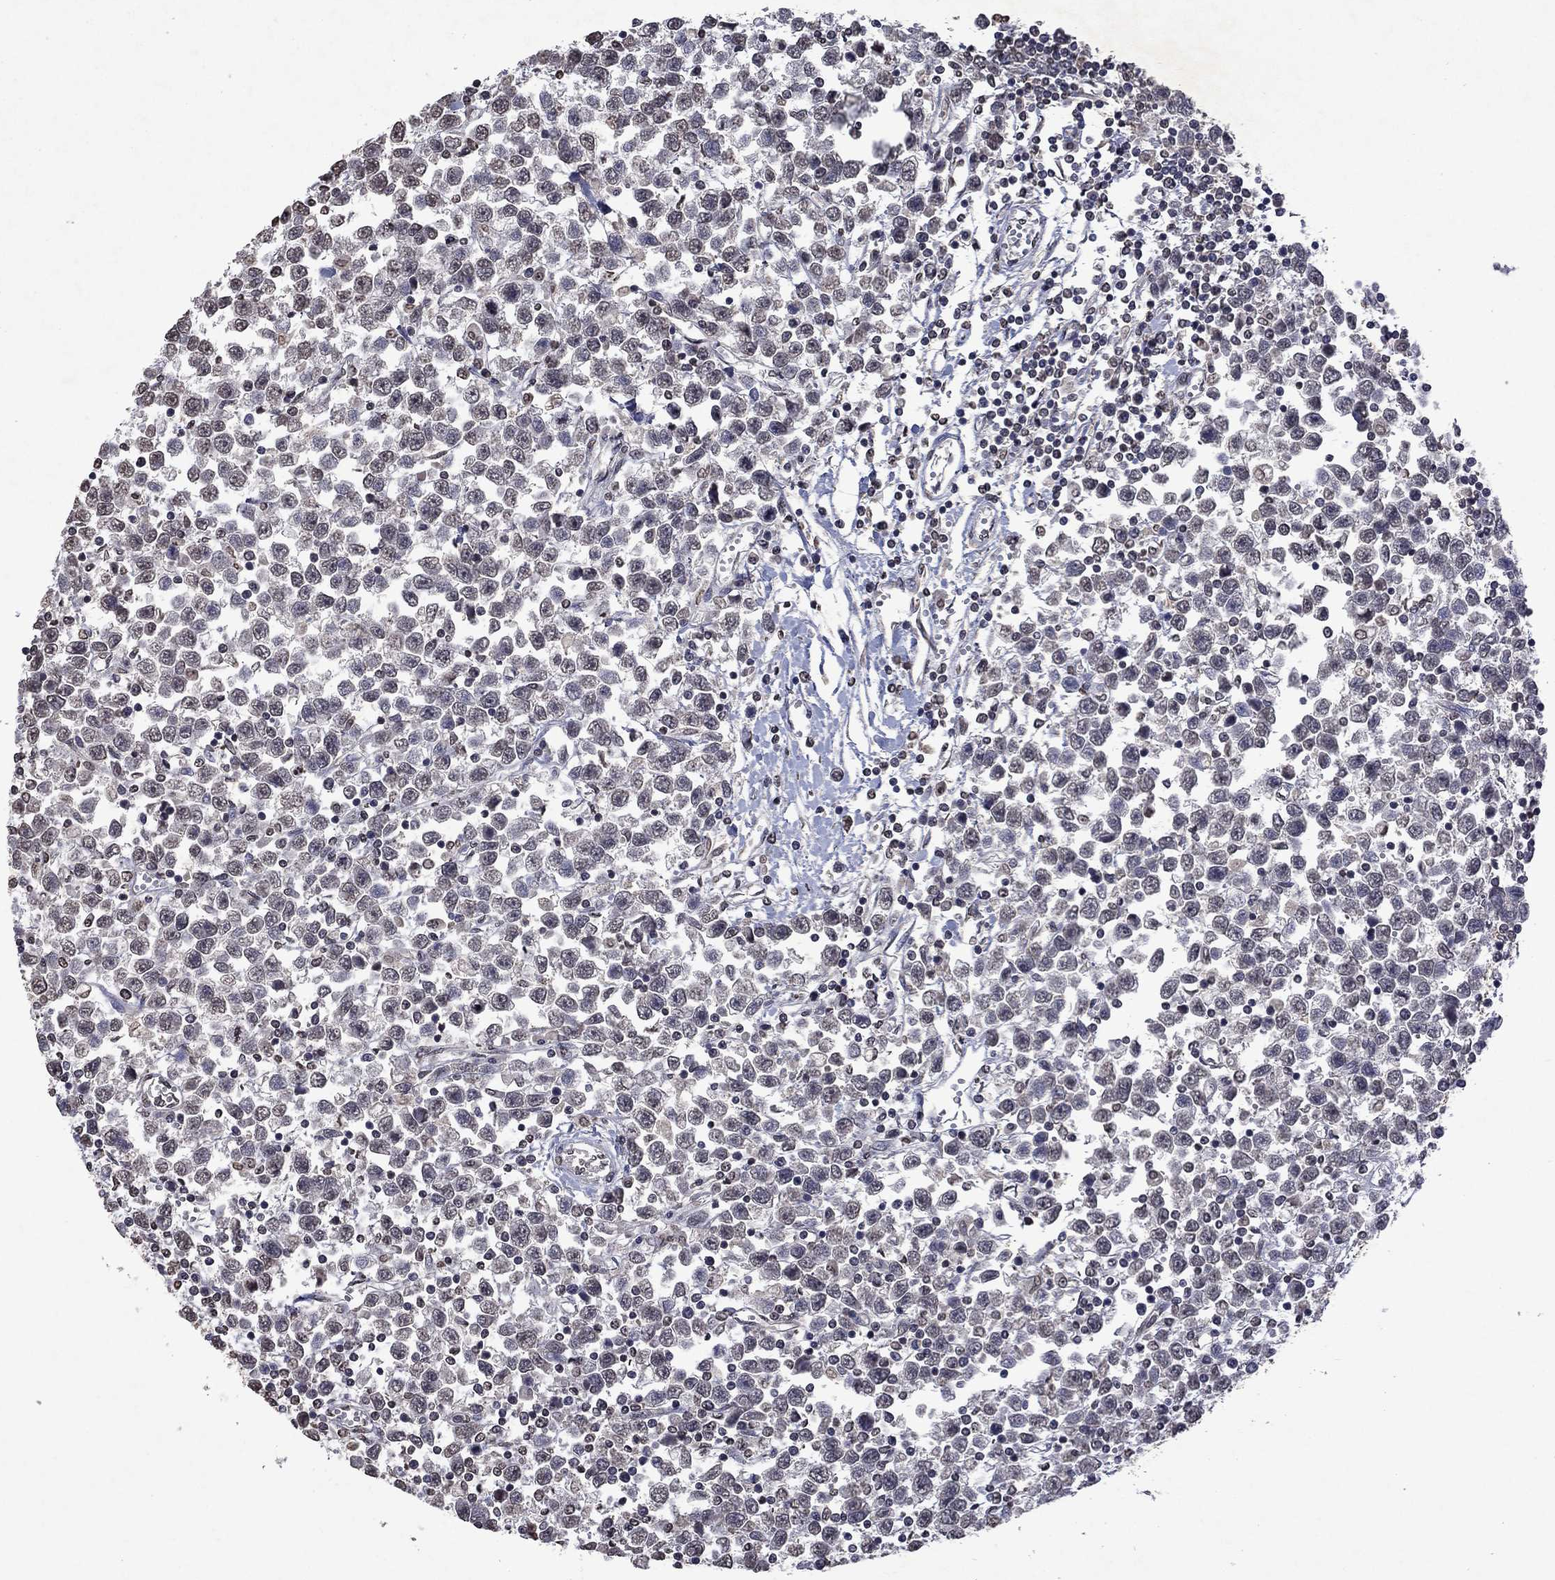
{"staining": {"intensity": "weak", "quantity": "<25%", "location": "nuclear"}, "tissue": "testis cancer", "cell_type": "Tumor cells", "image_type": "cancer", "snomed": [{"axis": "morphology", "description": "Seminoma, NOS"}, {"axis": "topography", "description": "Testis"}], "caption": "Tumor cells are negative for brown protein staining in testis cancer (seminoma). (Brightfield microscopy of DAB IHC at high magnification).", "gene": "TTC38", "patient": {"sex": "male", "age": 34}}